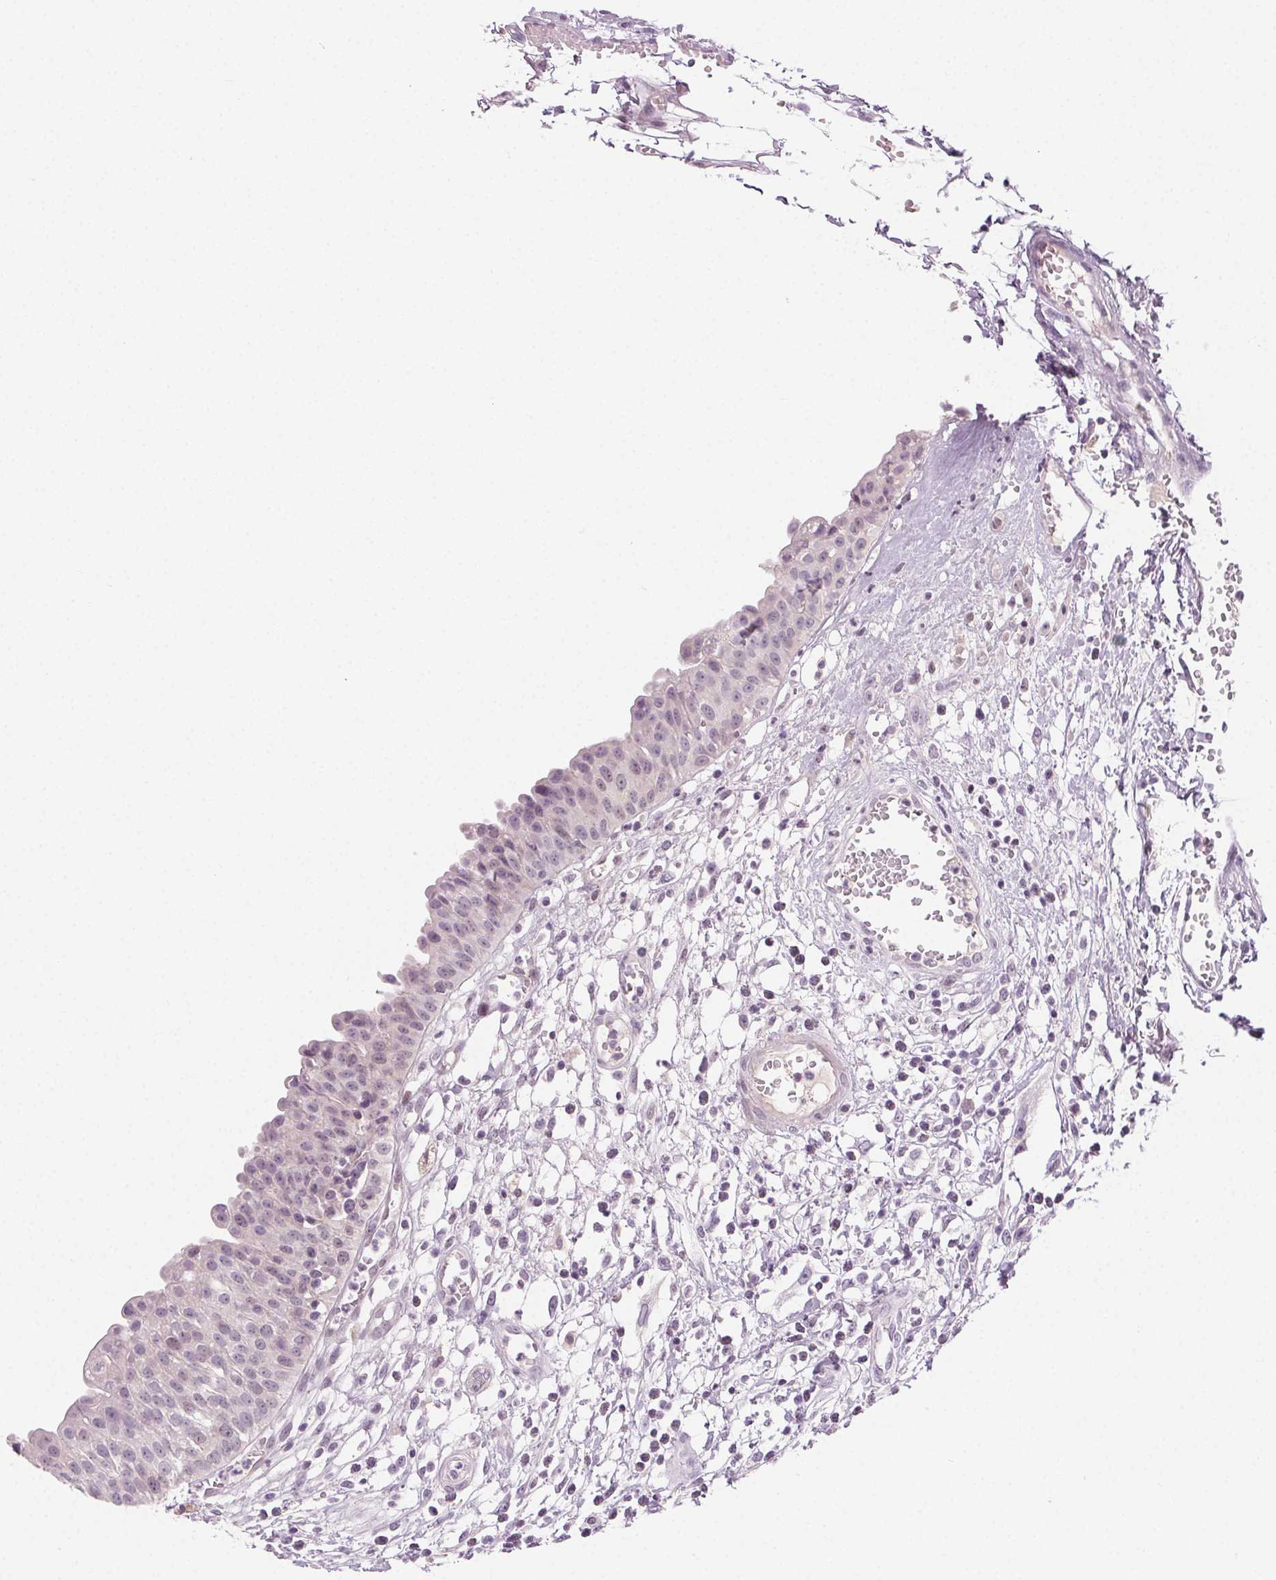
{"staining": {"intensity": "negative", "quantity": "none", "location": "none"}, "tissue": "urinary bladder", "cell_type": "Urothelial cells", "image_type": "normal", "snomed": [{"axis": "morphology", "description": "Normal tissue, NOS"}, {"axis": "topography", "description": "Urinary bladder"}], "caption": "The IHC histopathology image has no significant positivity in urothelial cells of urinary bladder.", "gene": "HSF5", "patient": {"sex": "male", "age": 64}}